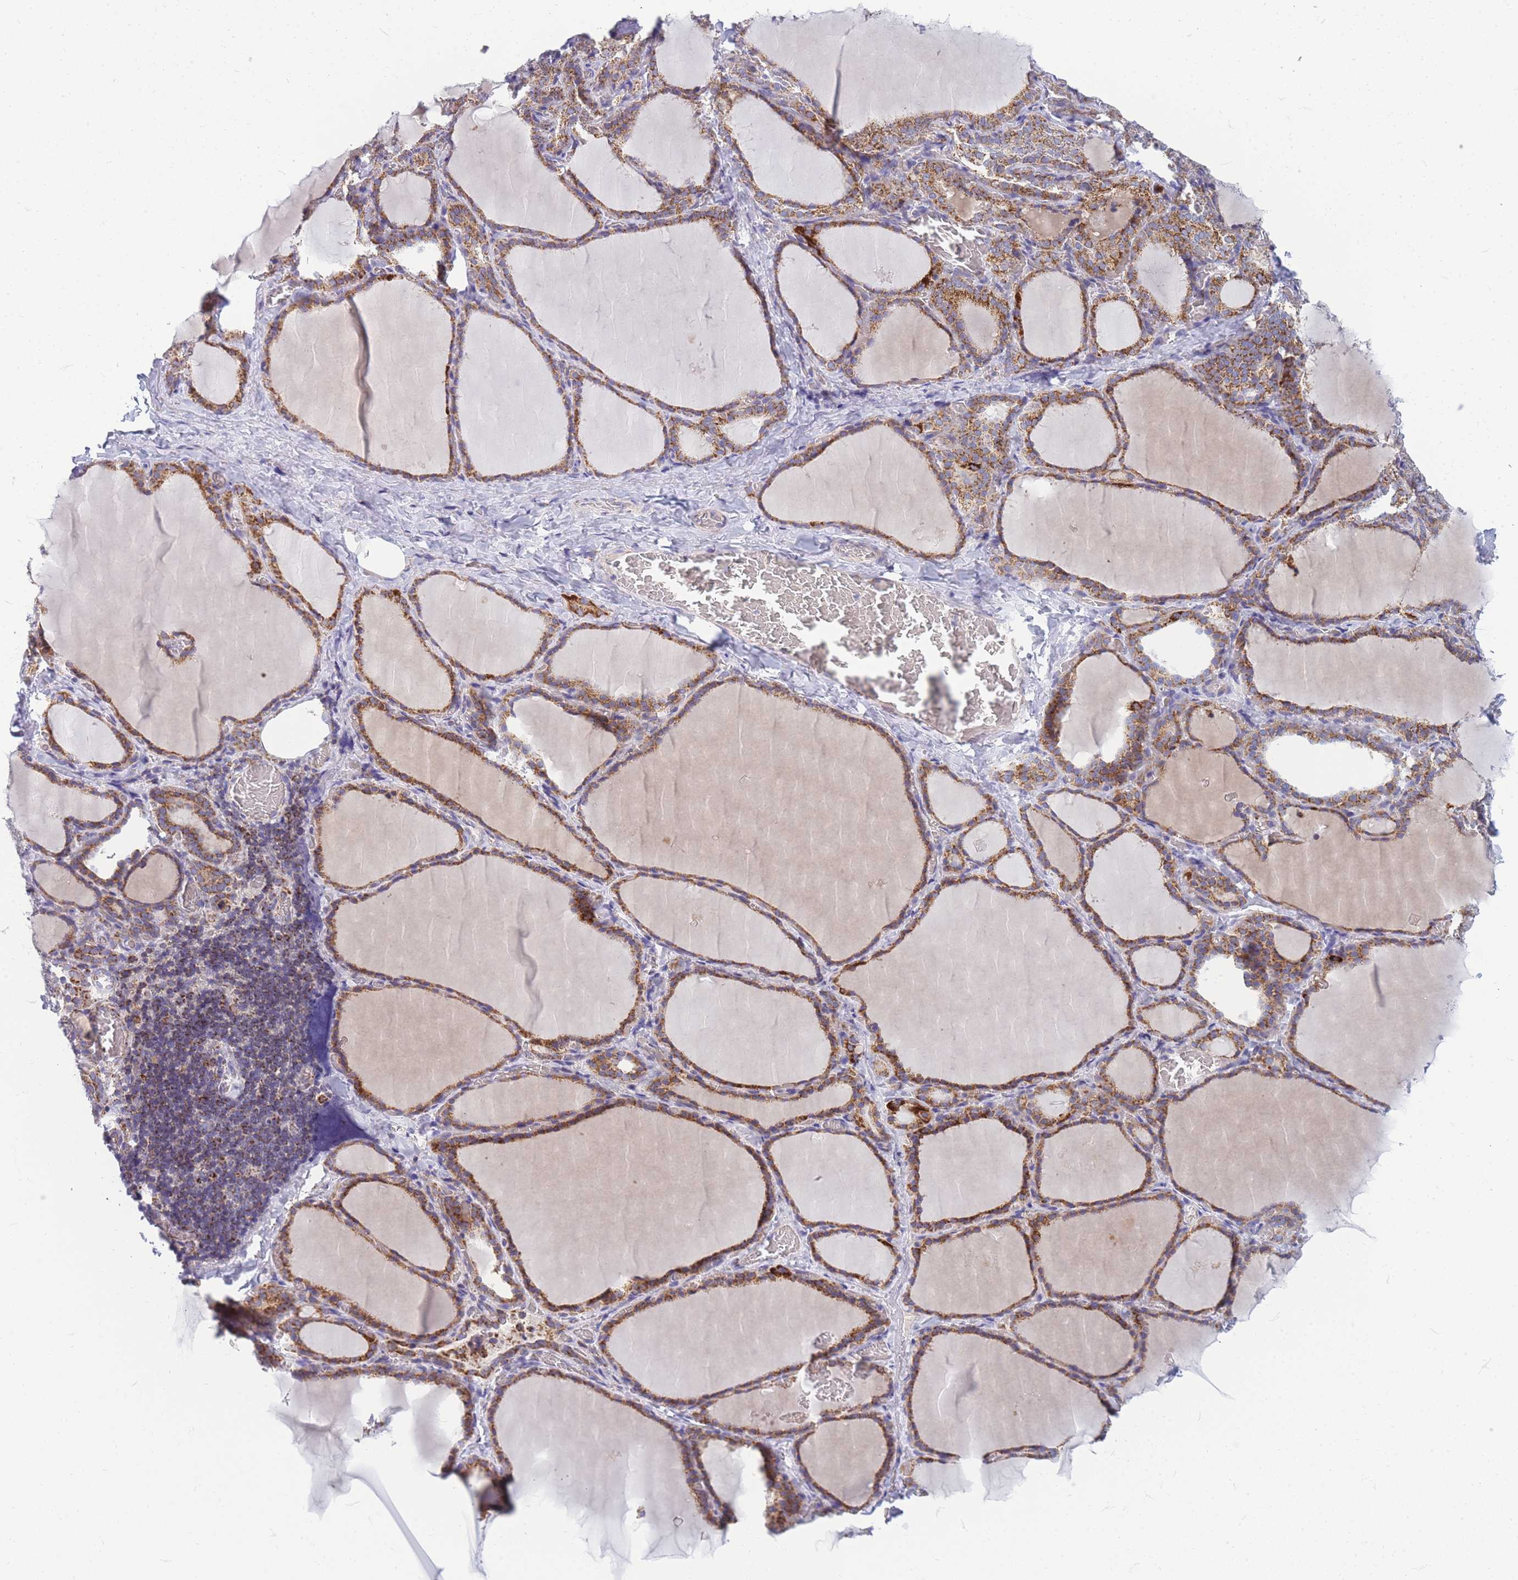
{"staining": {"intensity": "strong", "quantity": ">75%", "location": "cytoplasmic/membranous"}, "tissue": "thyroid gland", "cell_type": "Glandular cells", "image_type": "normal", "snomed": [{"axis": "morphology", "description": "Normal tissue, NOS"}, {"axis": "topography", "description": "Thyroid gland"}], "caption": "A histopathology image of human thyroid gland stained for a protein displays strong cytoplasmic/membranous brown staining in glandular cells.", "gene": "MRPS11", "patient": {"sex": "female", "age": 39}}